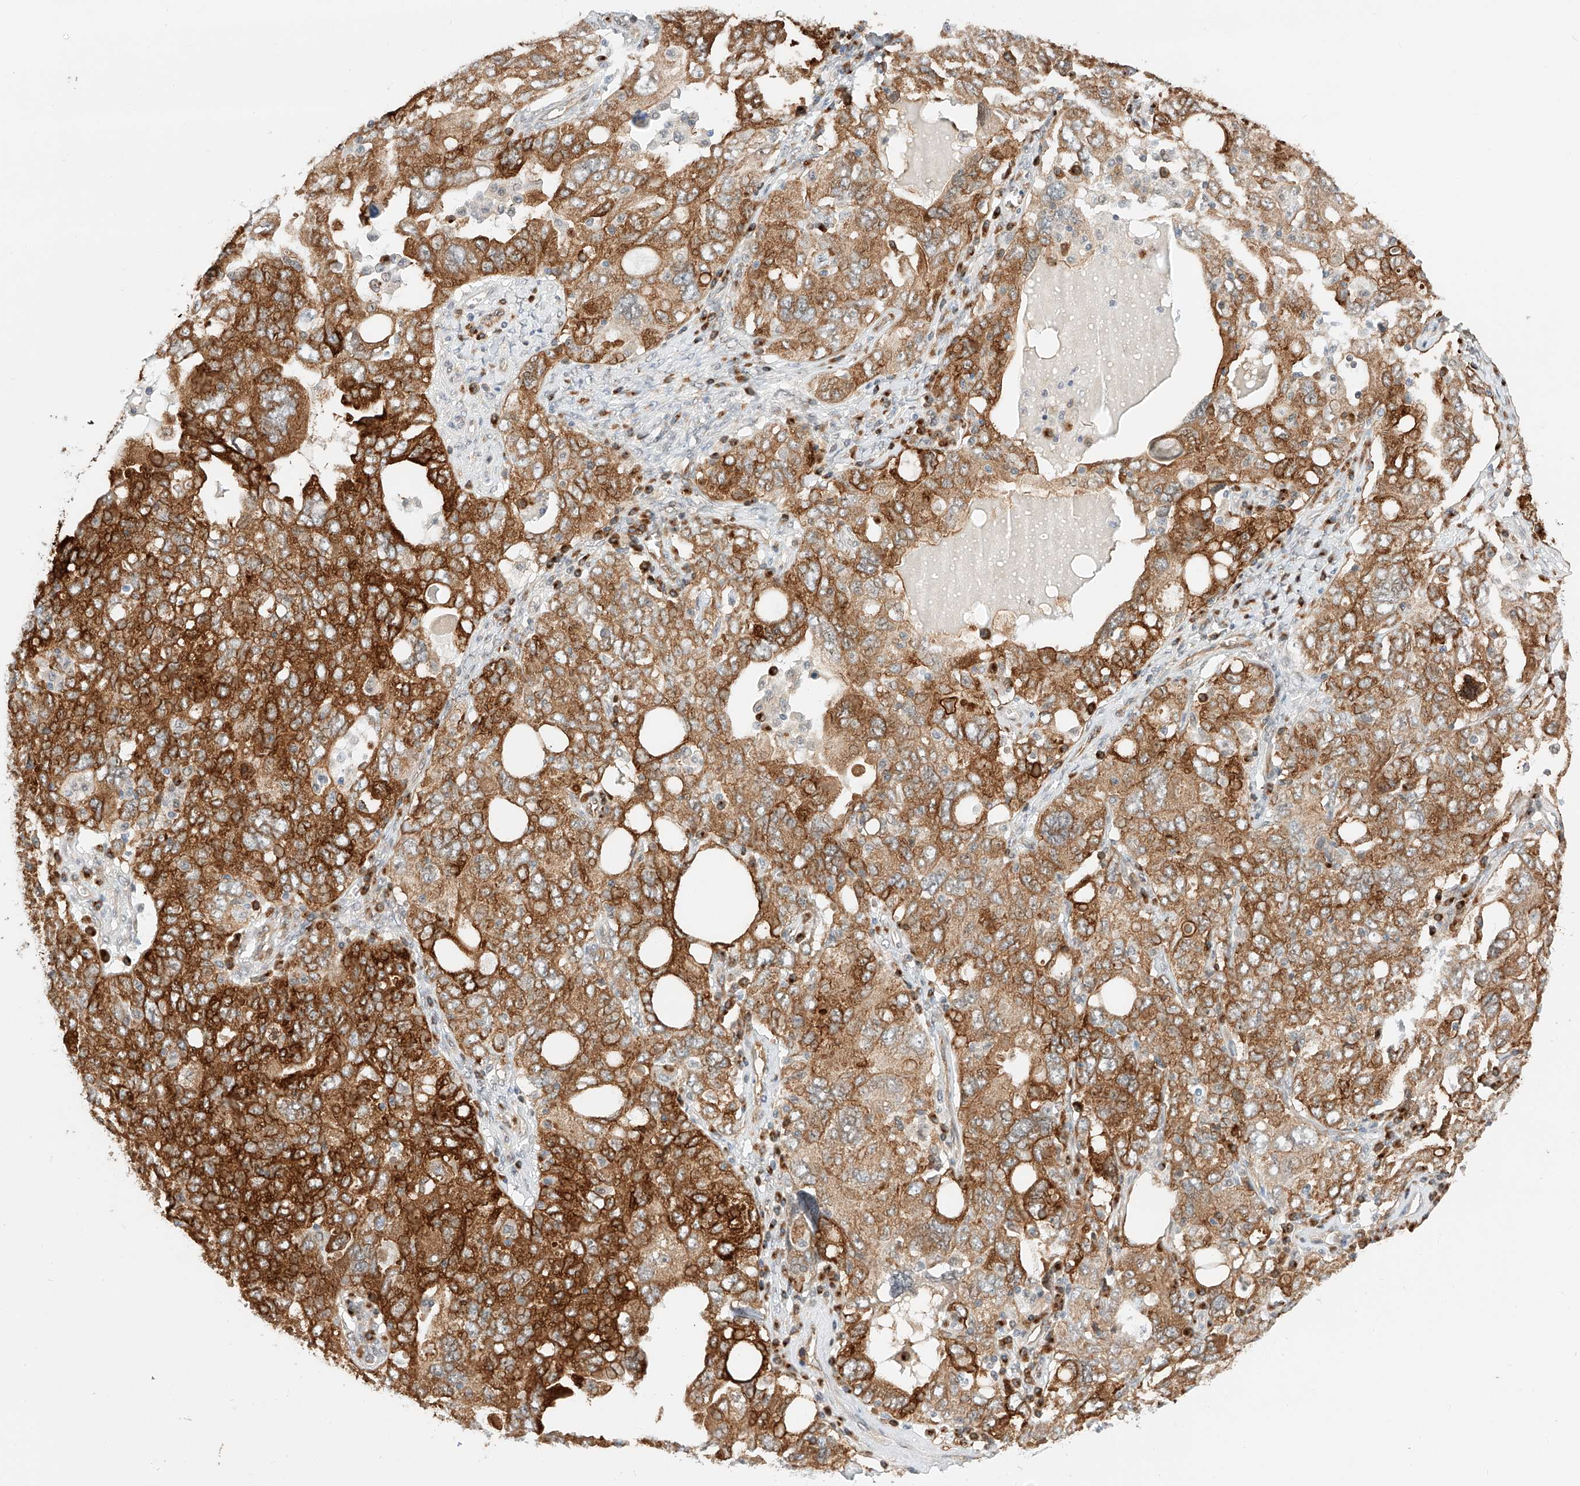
{"staining": {"intensity": "strong", "quantity": ">75%", "location": "cytoplasmic/membranous"}, "tissue": "ovarian cancer", "cell_type": "Tumor cells", "image_type": "cancer", "snomed": [{"axis": "morphology", "description": "Carcinoma, endometroid"}, {"axis": "topography", "description": "Ovary"}], "caption": "Tumor cells reveal strong cytoplasmic/membranous staining in approximately >75% of cells in ovarian cancer (endometroid carcinoma).", "gene": "CARMIL1", "patient": {"sex": "female", "age": 62}}